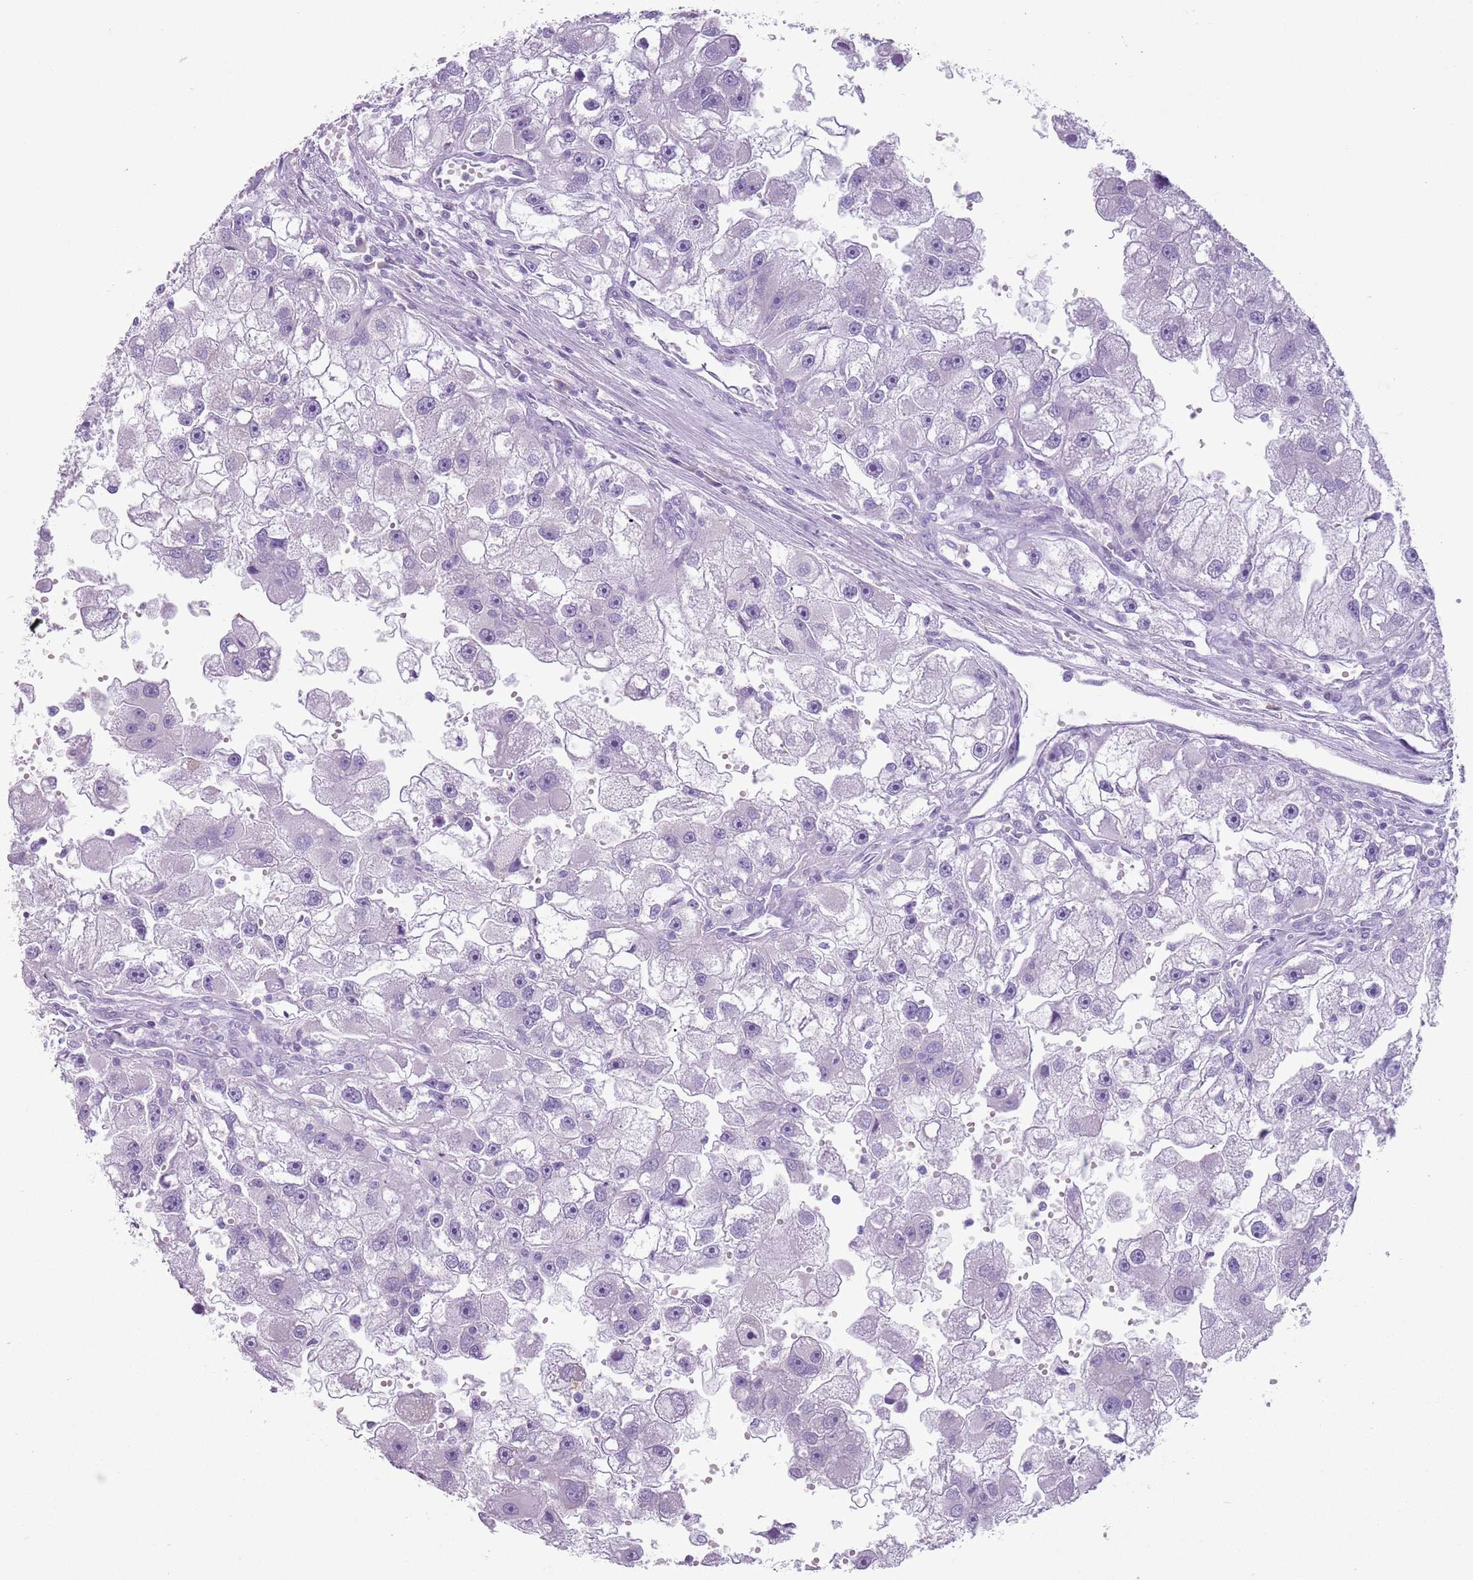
{"staining": {"intensity": "negative", "quantity": "none", "location": "none"}, "tissue": "renal cancer", "cell_type": "Tumor cells", "image_type": "cancer", "snomed": [{"axis": "morphology", "description": "Adenocarcinoma, NOS"}, {"axis": "topography", "description": "Kidney"}], "caption": "Human renal cancer stained for a protein using IHC demonstrates no staining in tumor cells.", "gene": "HYOU1", "patient": {"sex": "male", "age": 63}}